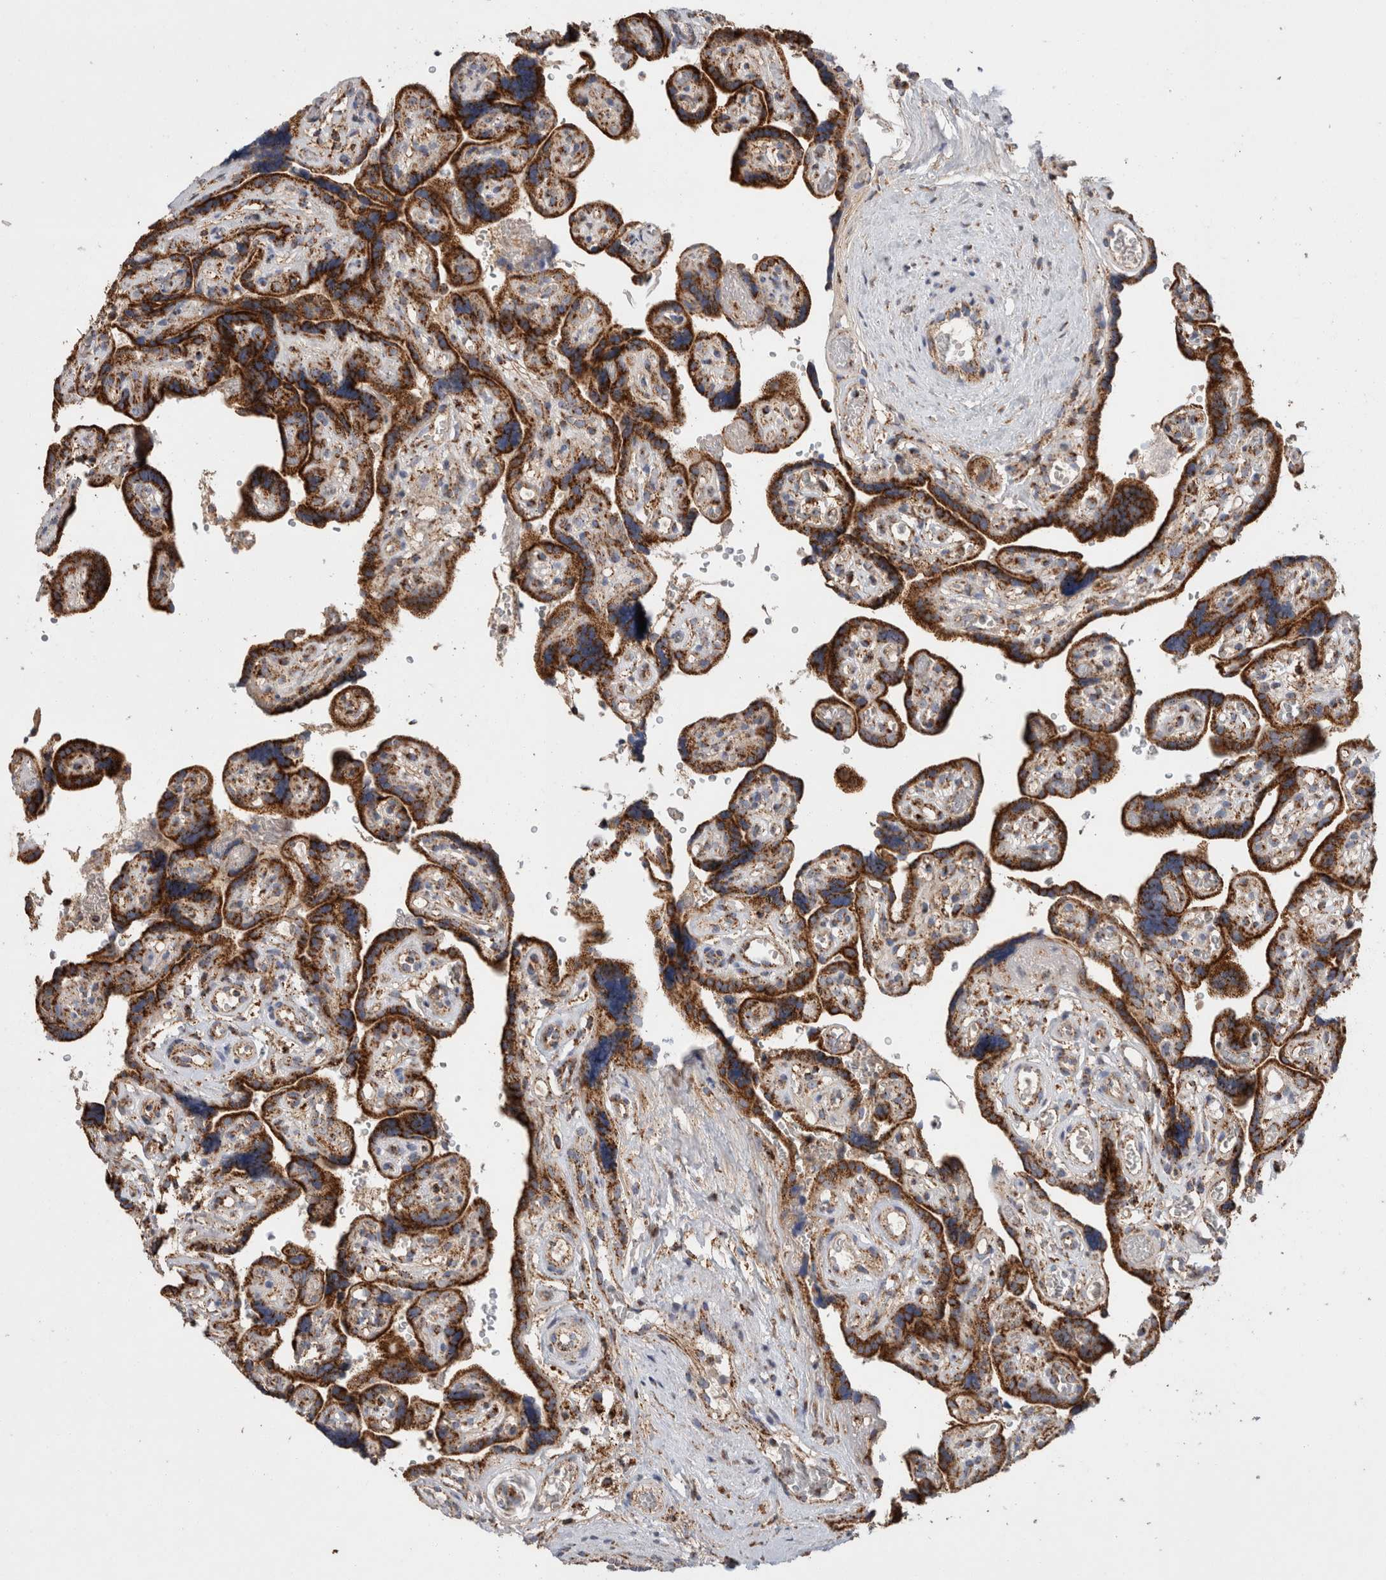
{"staining": {"intensity": "moderate", "quantity": ">75%", "location": "cytoplasmic/membranous"}, "tissue": "placenta", "cell_type": "Decidual cells", "image_type": "normal", "snomed": [{"axis": "morphology", "description": "Normal tissue, NOS"}, {"axis": "topography", "description": "Placenta"}], "caption": "Decidual cells demonstrate medium levels of moderate cytoplasmic/membranous staining in approximately >75% of cells in normal human placenta.", "gene": "IARS2", "patient": {"sex": "female", "age": 30}}